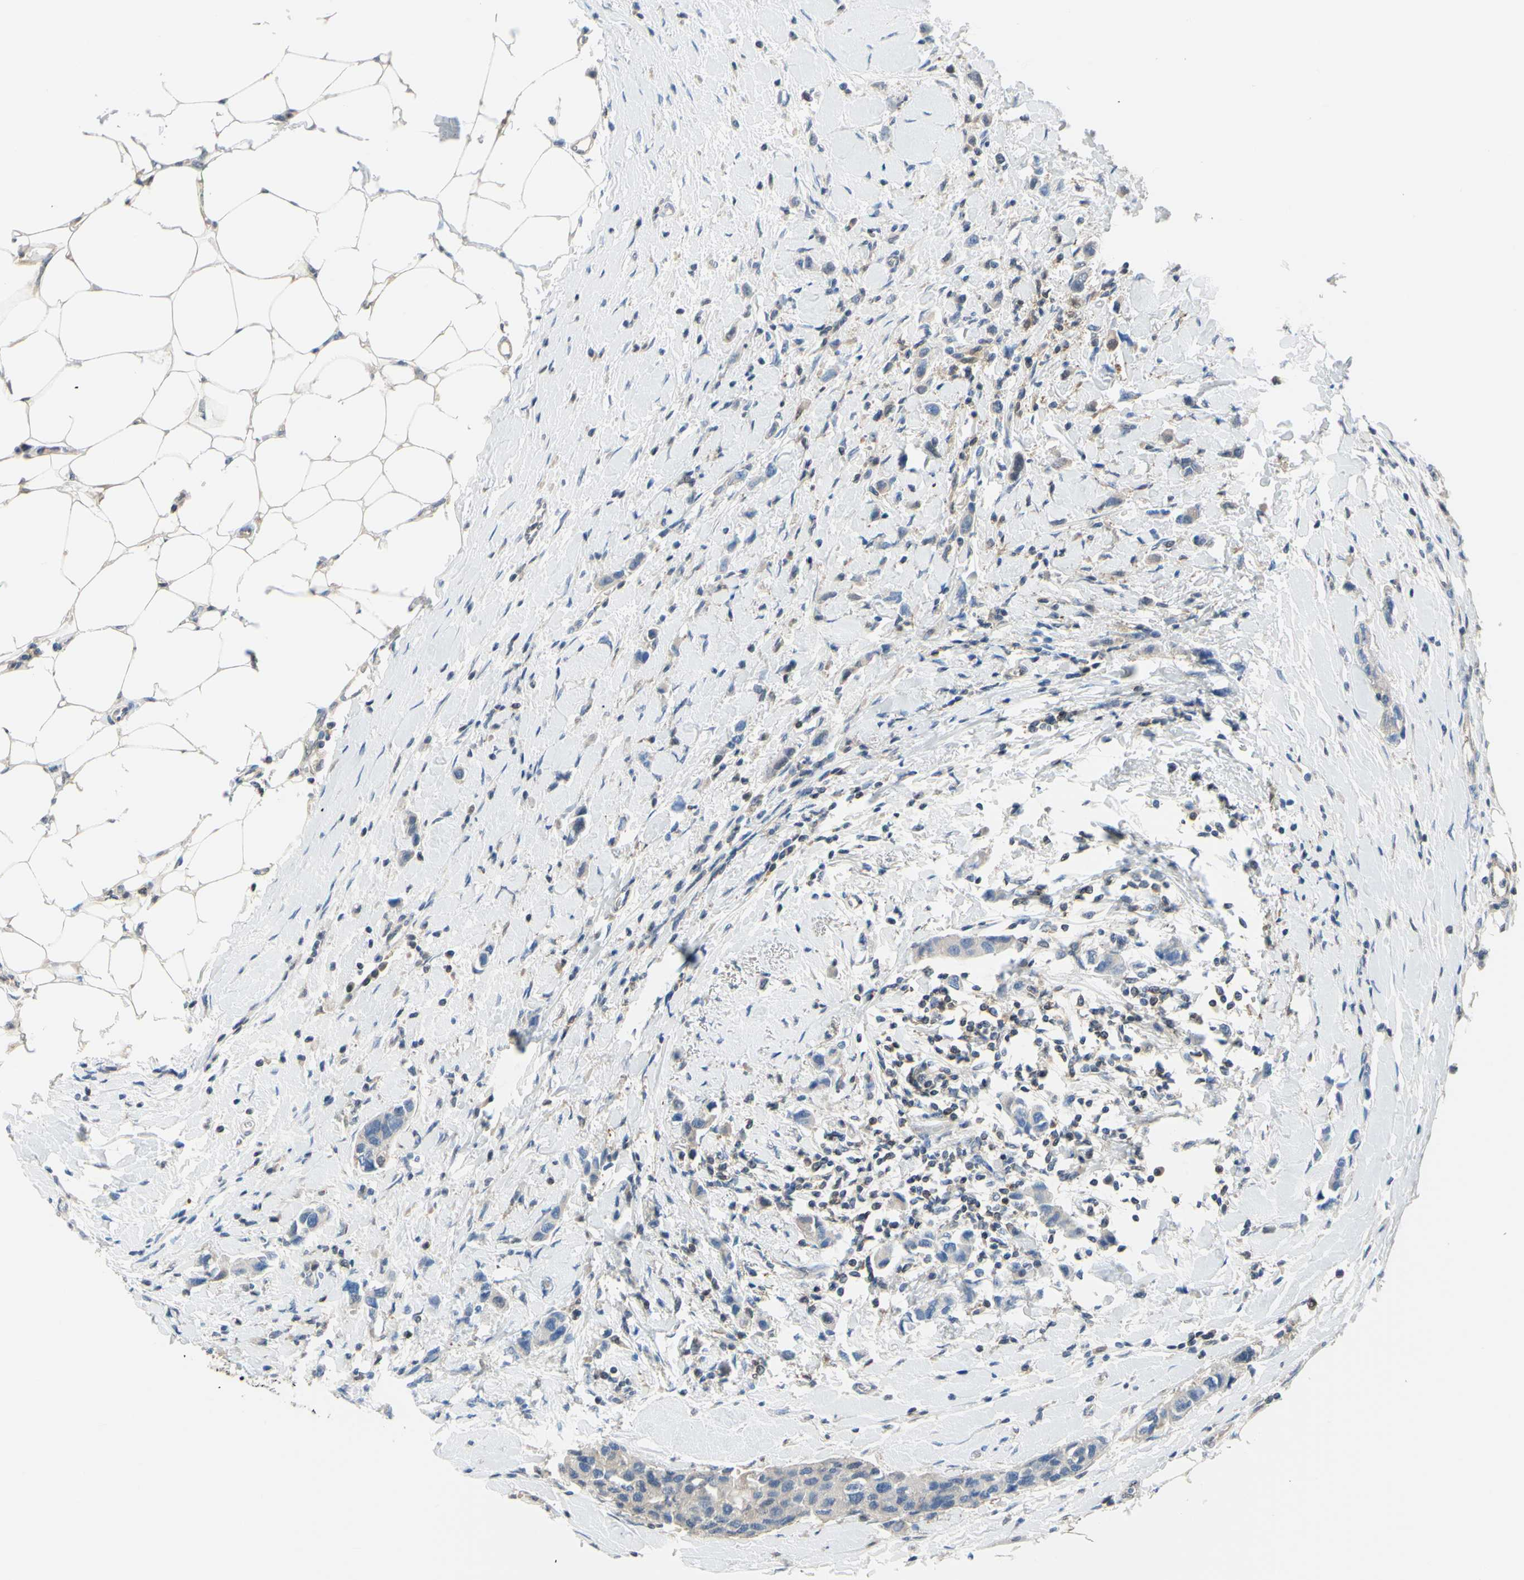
{"staining": {"intensity": "weak", "quantity": "25%-75%", "location": "cytoplasmic/membranous"}, "tissue": "breast cancer", "cell_type": "Tumor cells", "image_type": "cancer", "snomed": [{"axis": "morphology", "description": "Normal tissue, NOS"}, {"axis": "morphology", "description": "Duct carcinoma"}, {"axis": "topography", "description": "Breast"}], "caption": "Weak cytoplasmic/membranous staining for a protein is identified in about 25%-75% of tumor cells of intraductal carcinoma (breast) using immunohistochemistry.", "gene": "UPK3B", "patient": {"sex": "female", "age": 50}}